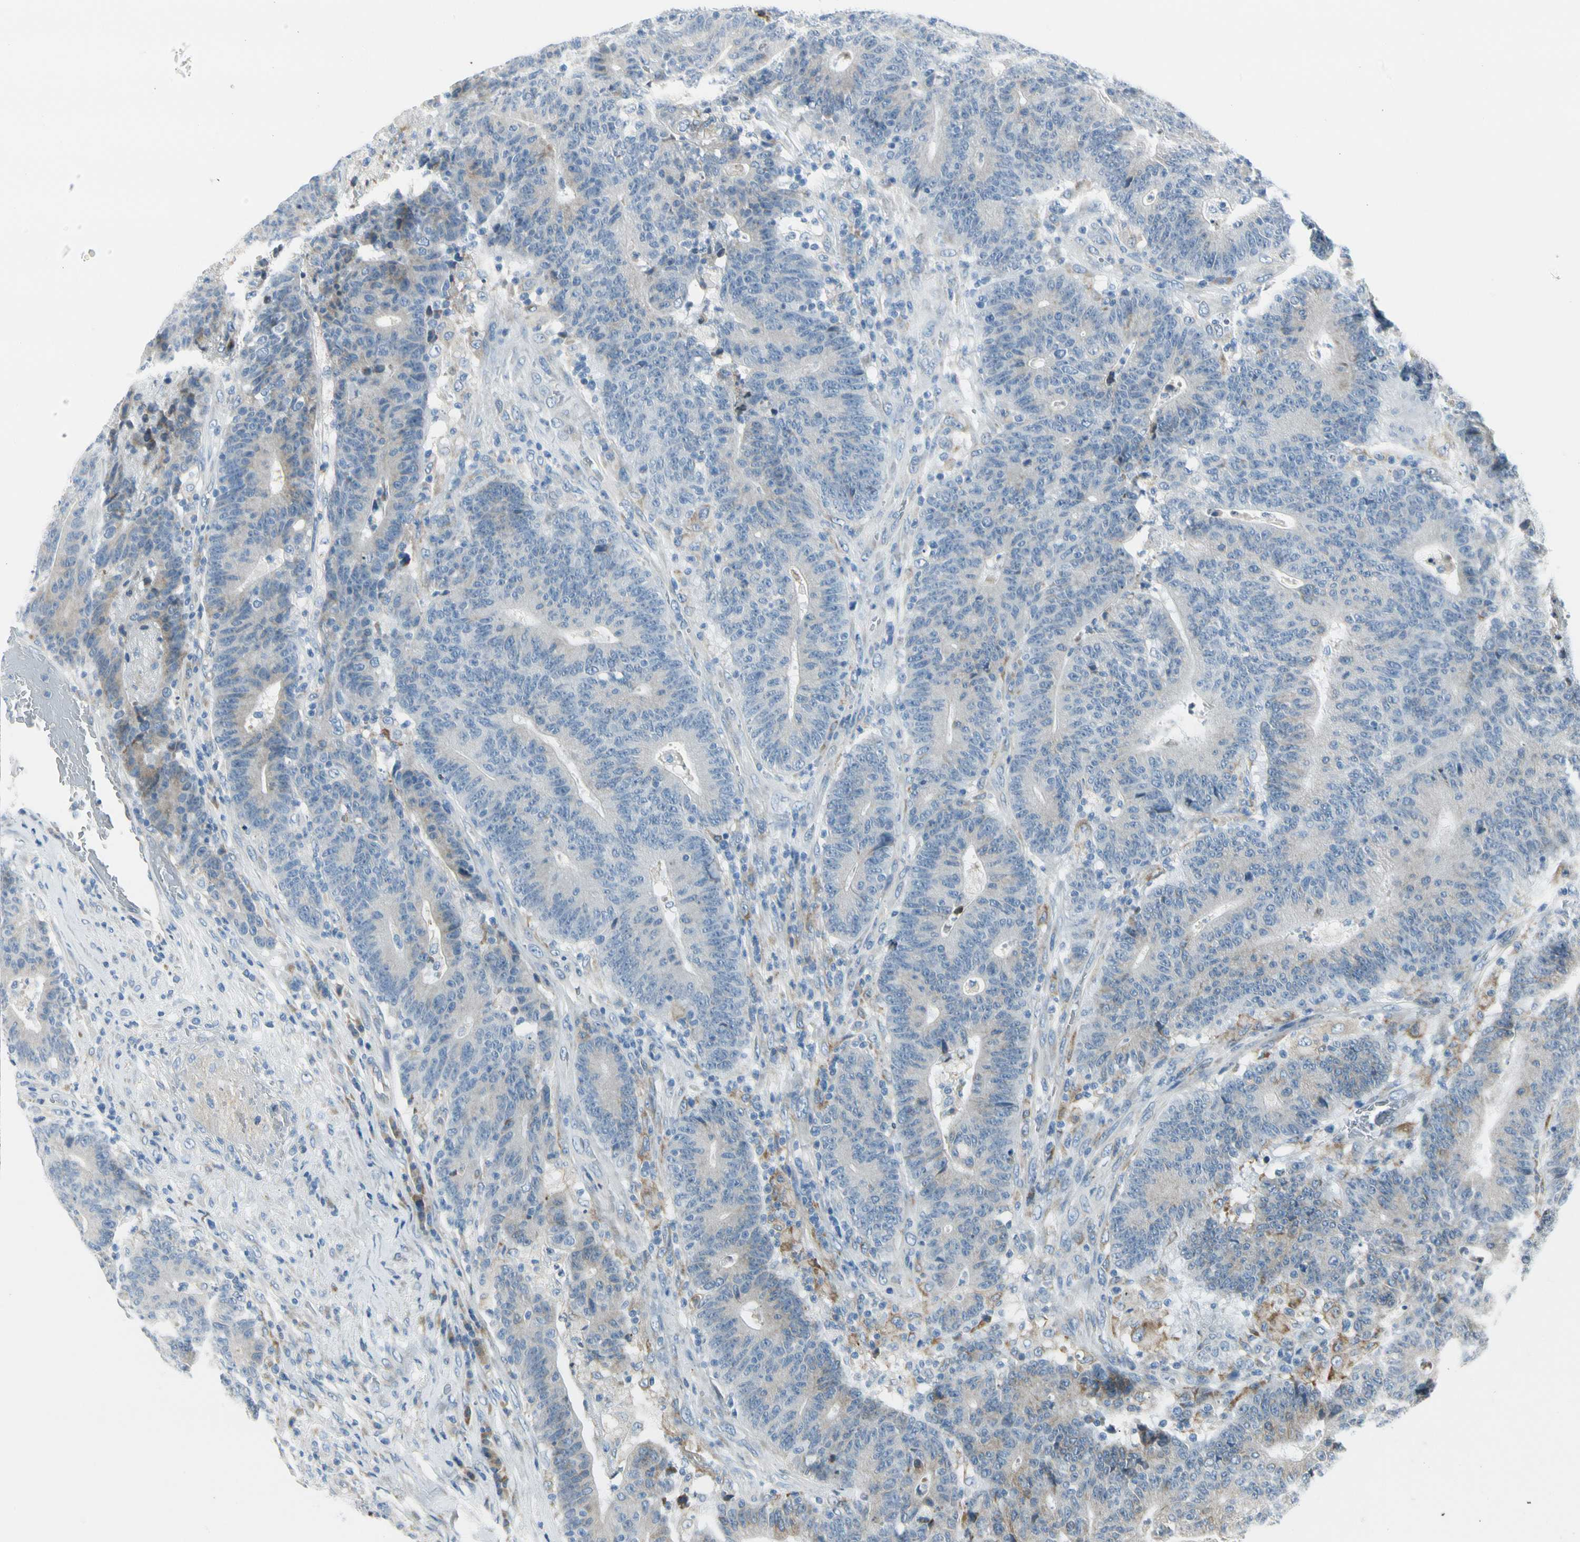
{"staining": {"intensity": "weak", "quantity": "<25%", "location": "cytoplasmic/membranous"}, "tissue": "colorectal cancer", "cell_type": "Tumor cells", "image_type": "cancer", "snomed": [{"axis": "morphology", "description": "Normal tissue, NOS"}, {"axis": "morphology", "description": "Adenocarcinoma, NOS"}, {"axis": "topography", "description": "Colon"}], "caption": "DAB (3,3'-diaminobenzidine) immunohistochemical staining of human colorectal cancer (adenocarcinoma) displays no significant expression in tumor cells.", "gene": "TNFSF11", "patient": {"sex": "female", "age": 75}}